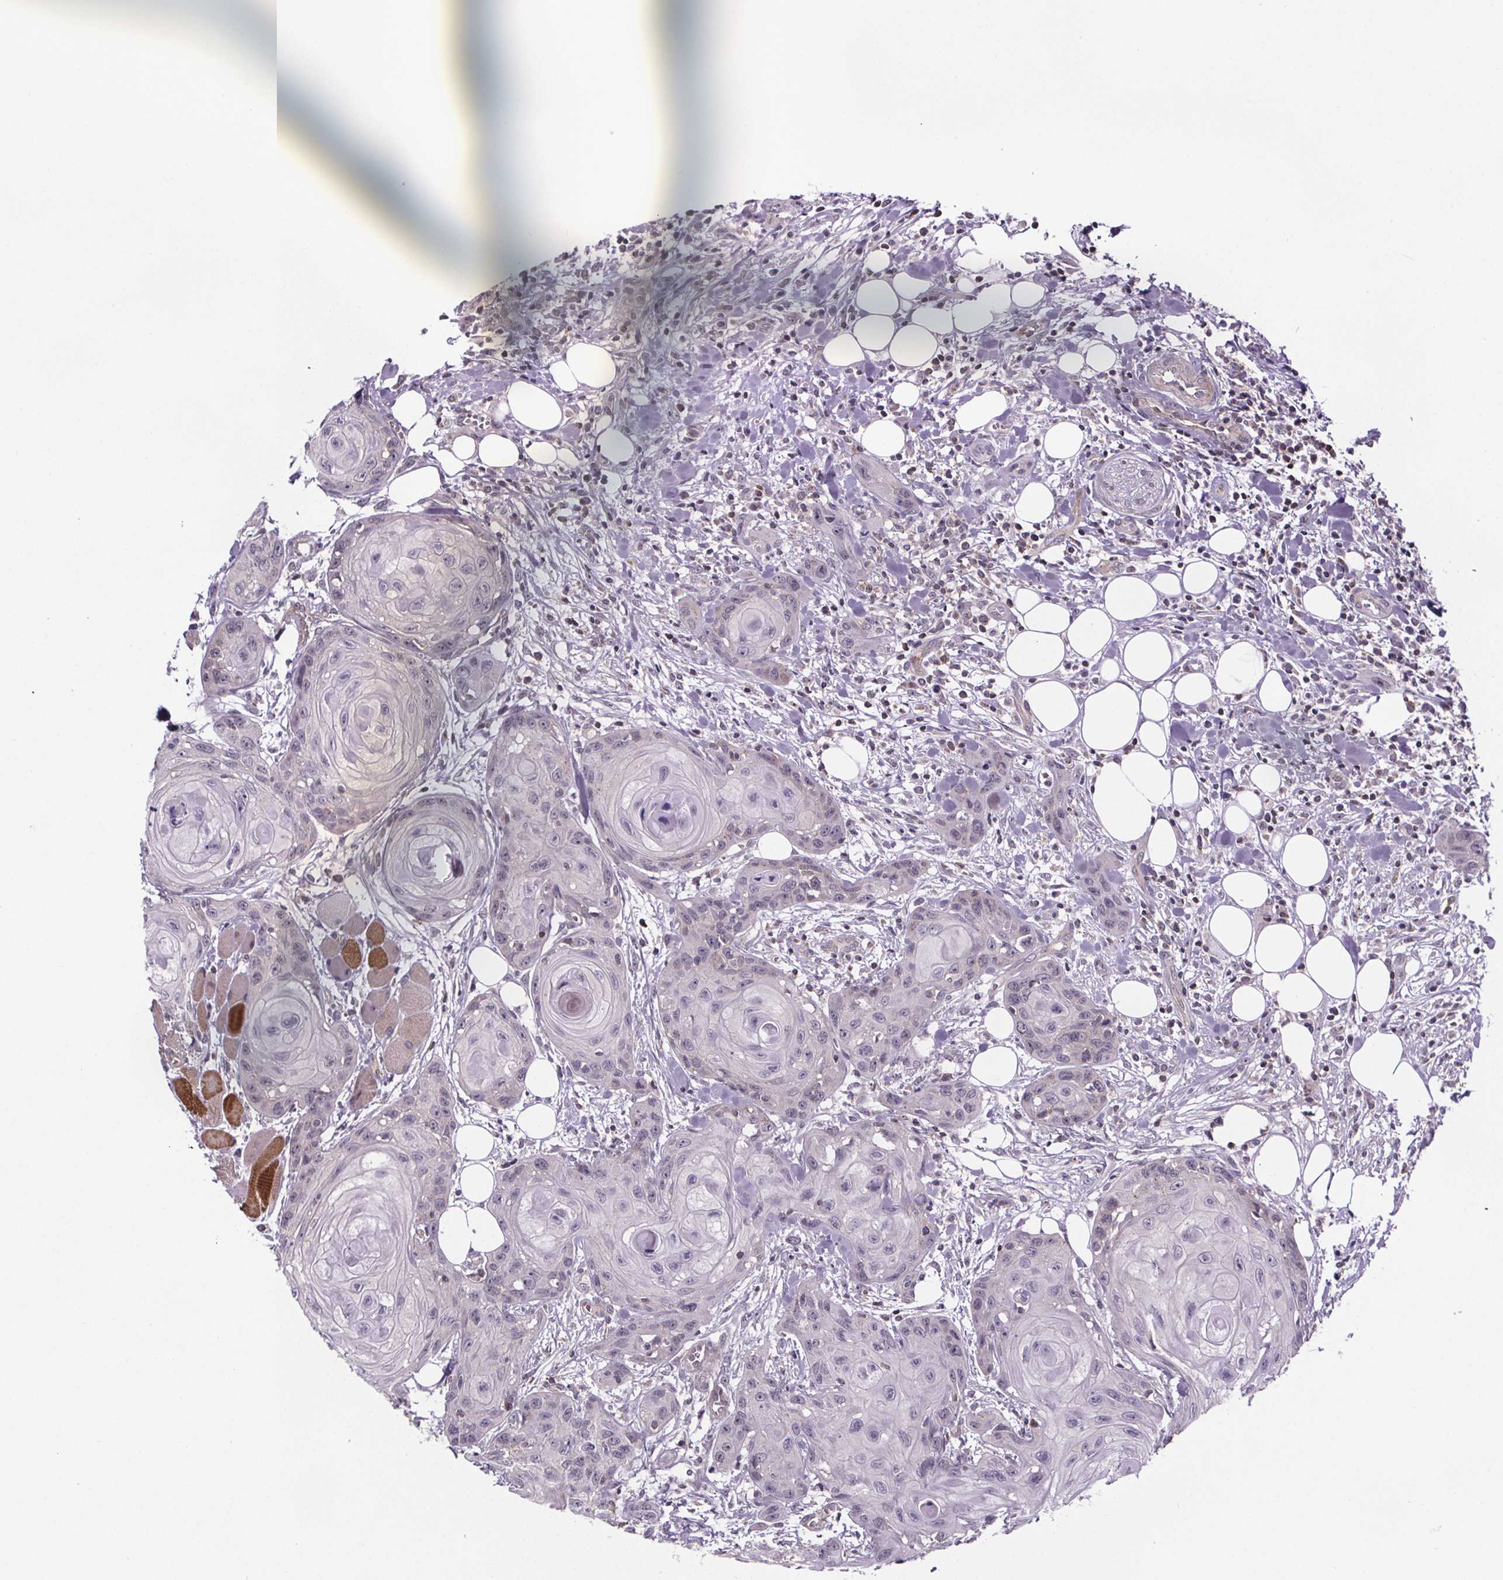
{"staining": {"intensity": "negative", "quantity": "none", "location": "none"}, "tissue": "head and neck cancer", "cell_type": "Tumor cells", "image_type": "cancer", "snomed": [{"axis": "morphology", "description": "Squamous cell carcinoma, NOS"}, {"axis": "topography", "description": "Oral tissue"}, {"axis": "topography", "description": "Head-Neck"}], "caption": "Head and neck cancer stained for a protein using IHC demonstrates no staining tumor cells.", "gene": "TTC12", "patient": {"sex": "male", "age": 58}}